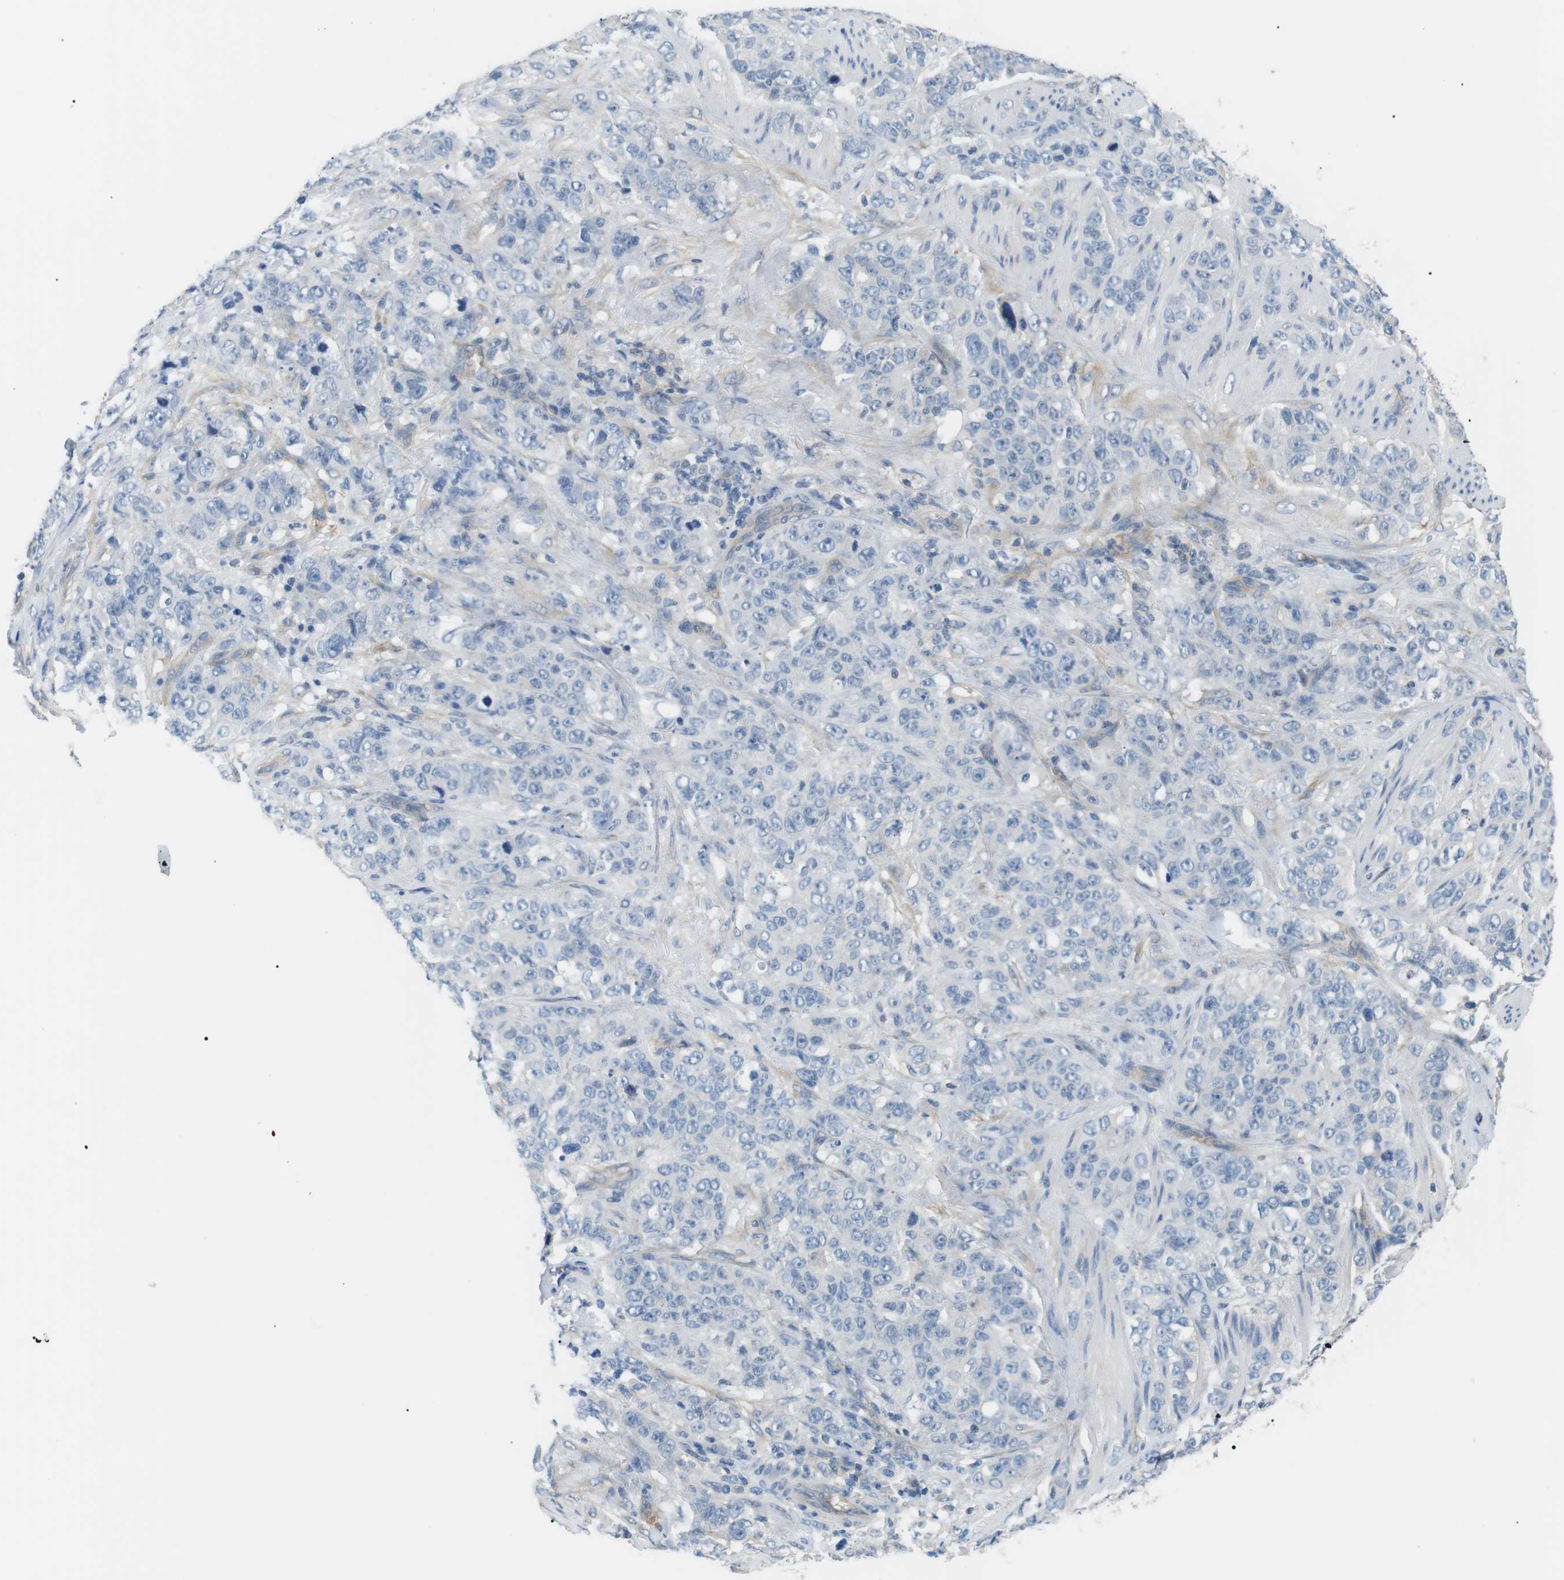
{"staining": {"intensity": "negative", "quantity": "none", "location": "none"}, "tissue": "stomach cancer", "cell_type": "Tumor cells", "image_type": "cancer", "snomed": [{"axis": "morphology", "description": "Adenocarcinoma, NOS"}, {"axis": "topography", "description": "Stomach"}], "caption": "Immunohistochemistry of stomach adenocarcinoma reveals no expression in tumor cells.", "gene": "ADCY10", "patient": {"sex": "male", "age": 48}}